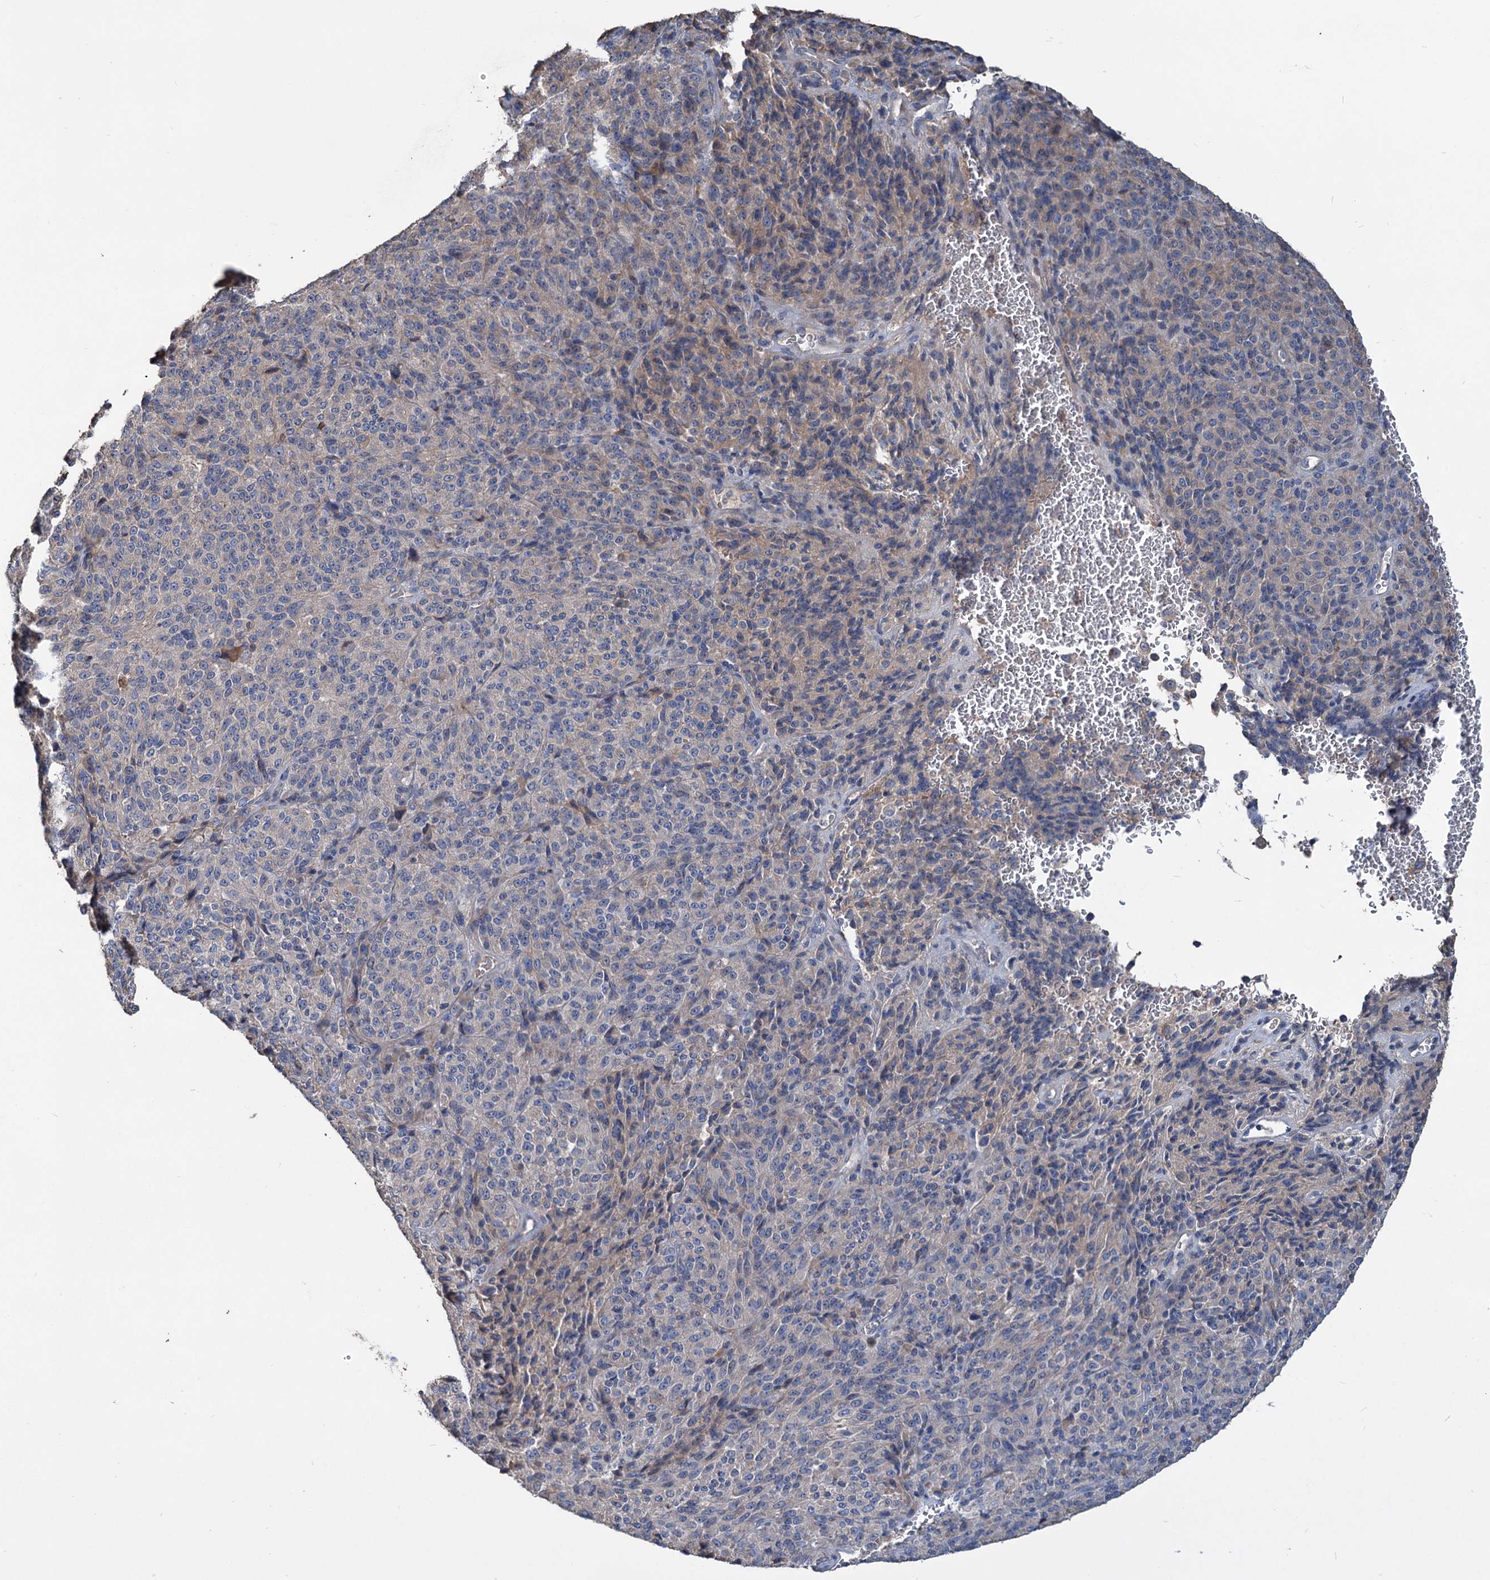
{"staining": {"intensity": "negative", "quantity": "none", "location": "none"}, "tissue": "melanoma", "cell_type": "Tumor cells", "image_type": "cancer", "snomed": [{"axis": "morphology", "description": "Malignant melanoma, Metastatic site"}, {"axis": "topography", "description": "Brain"}], "caption": "IHC of human melanoma exhibits no expression in tumor cells.", "gene": "URAD", "patient": {"sex": "female", "age": 56}}